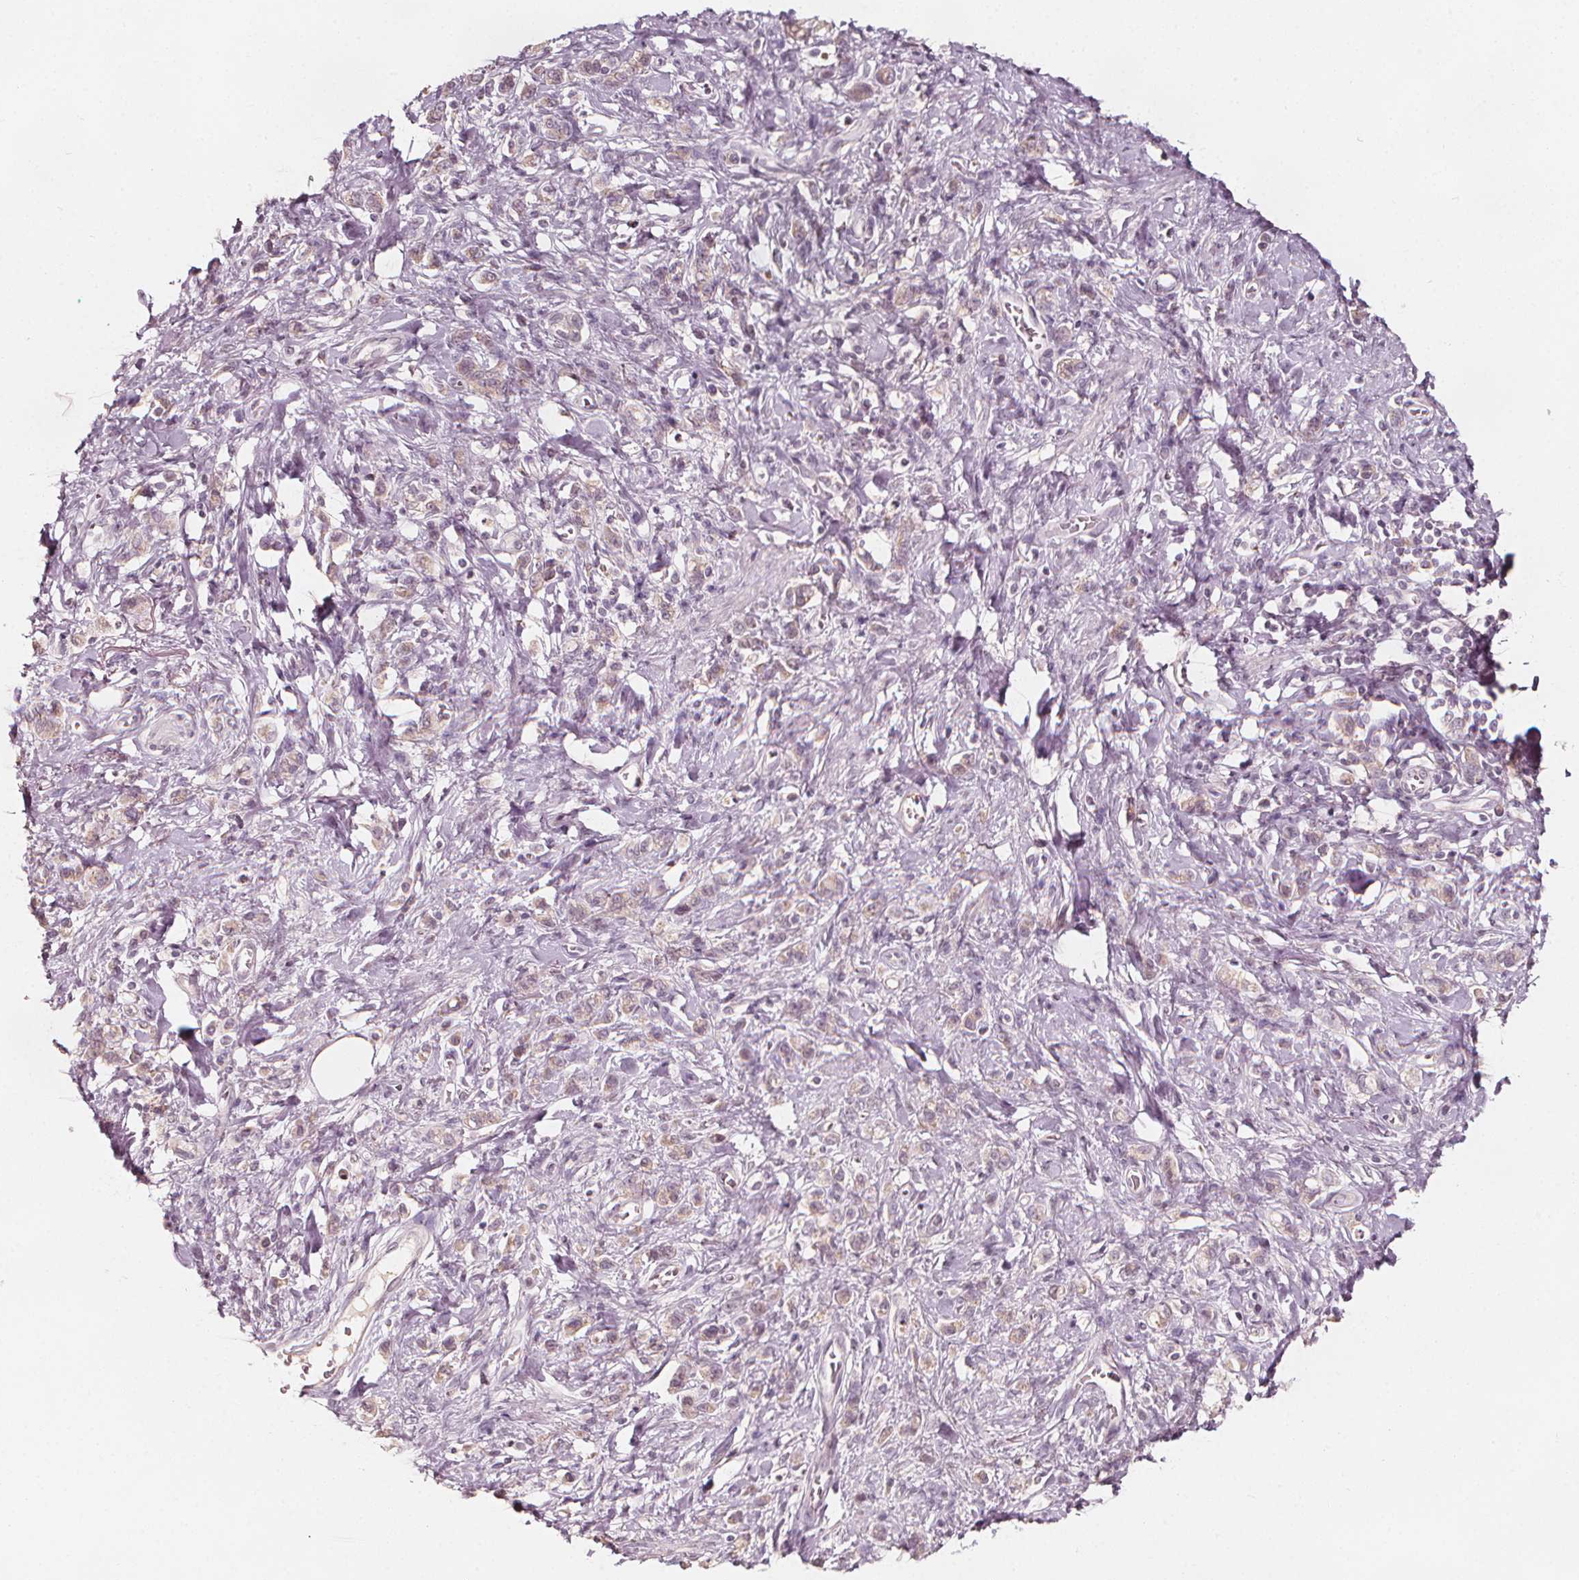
{"staining": {"intensity": "weak", "quantity": "<25%", "location": "cytoplasmic/membranous"}, "tissue": "stomach cancer", "cell_type": "Tumor cells", "image_type": "cancer", "snomed": [{"axis": "morphology", "description": "Adenocarcinoma, NOS"}, {"axis": "topography", "description": "Stomach"}], "caption": "Image shows no significant protein expression in tumor cells of stomach adenocarcinoma.", "gene": "NPC1L1", "patient": {"sex": "male", "age": 77}}